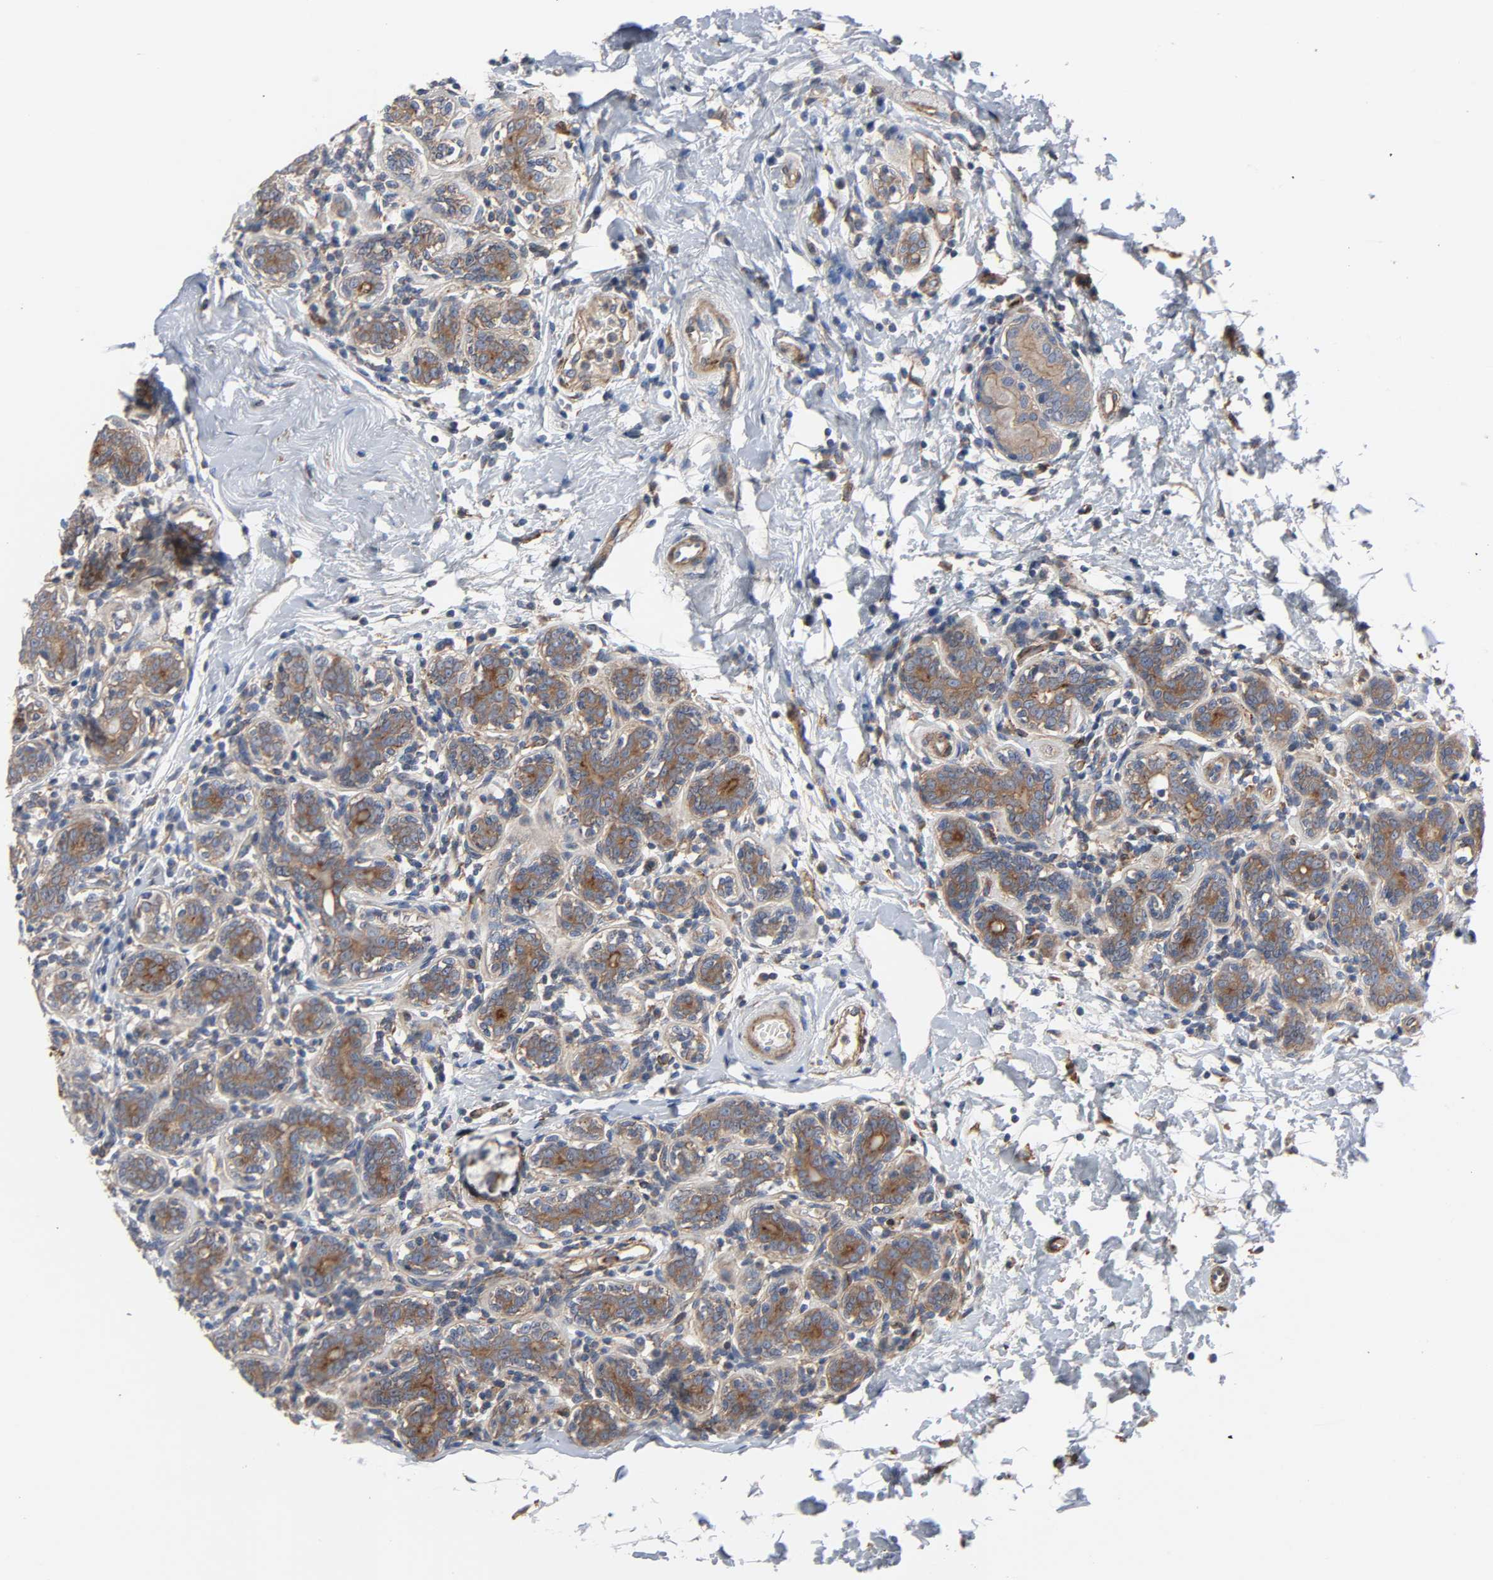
{"staining": {"intensity": "weak", "quantity": ">75%", "location": "cytoplasmic/membranous"}, "tissue": "breast cancer", "cell_type": "Tumor cells", "image_type": "cancer", "snomed": [{"axis": "morphology", "description": "Normal tissue, NOS"}, {"axis": "morphology", "description": "Lobular carcinoma"}, {"axis": "topography", "description": "Breast"}], "caption": "A brown stain highlights weak cytoplasmic/membranous staining of a protein in breast cancer tumor cells.", "gene": "ARHGAP1", "patient": {"sex": "female", "age": 47}}